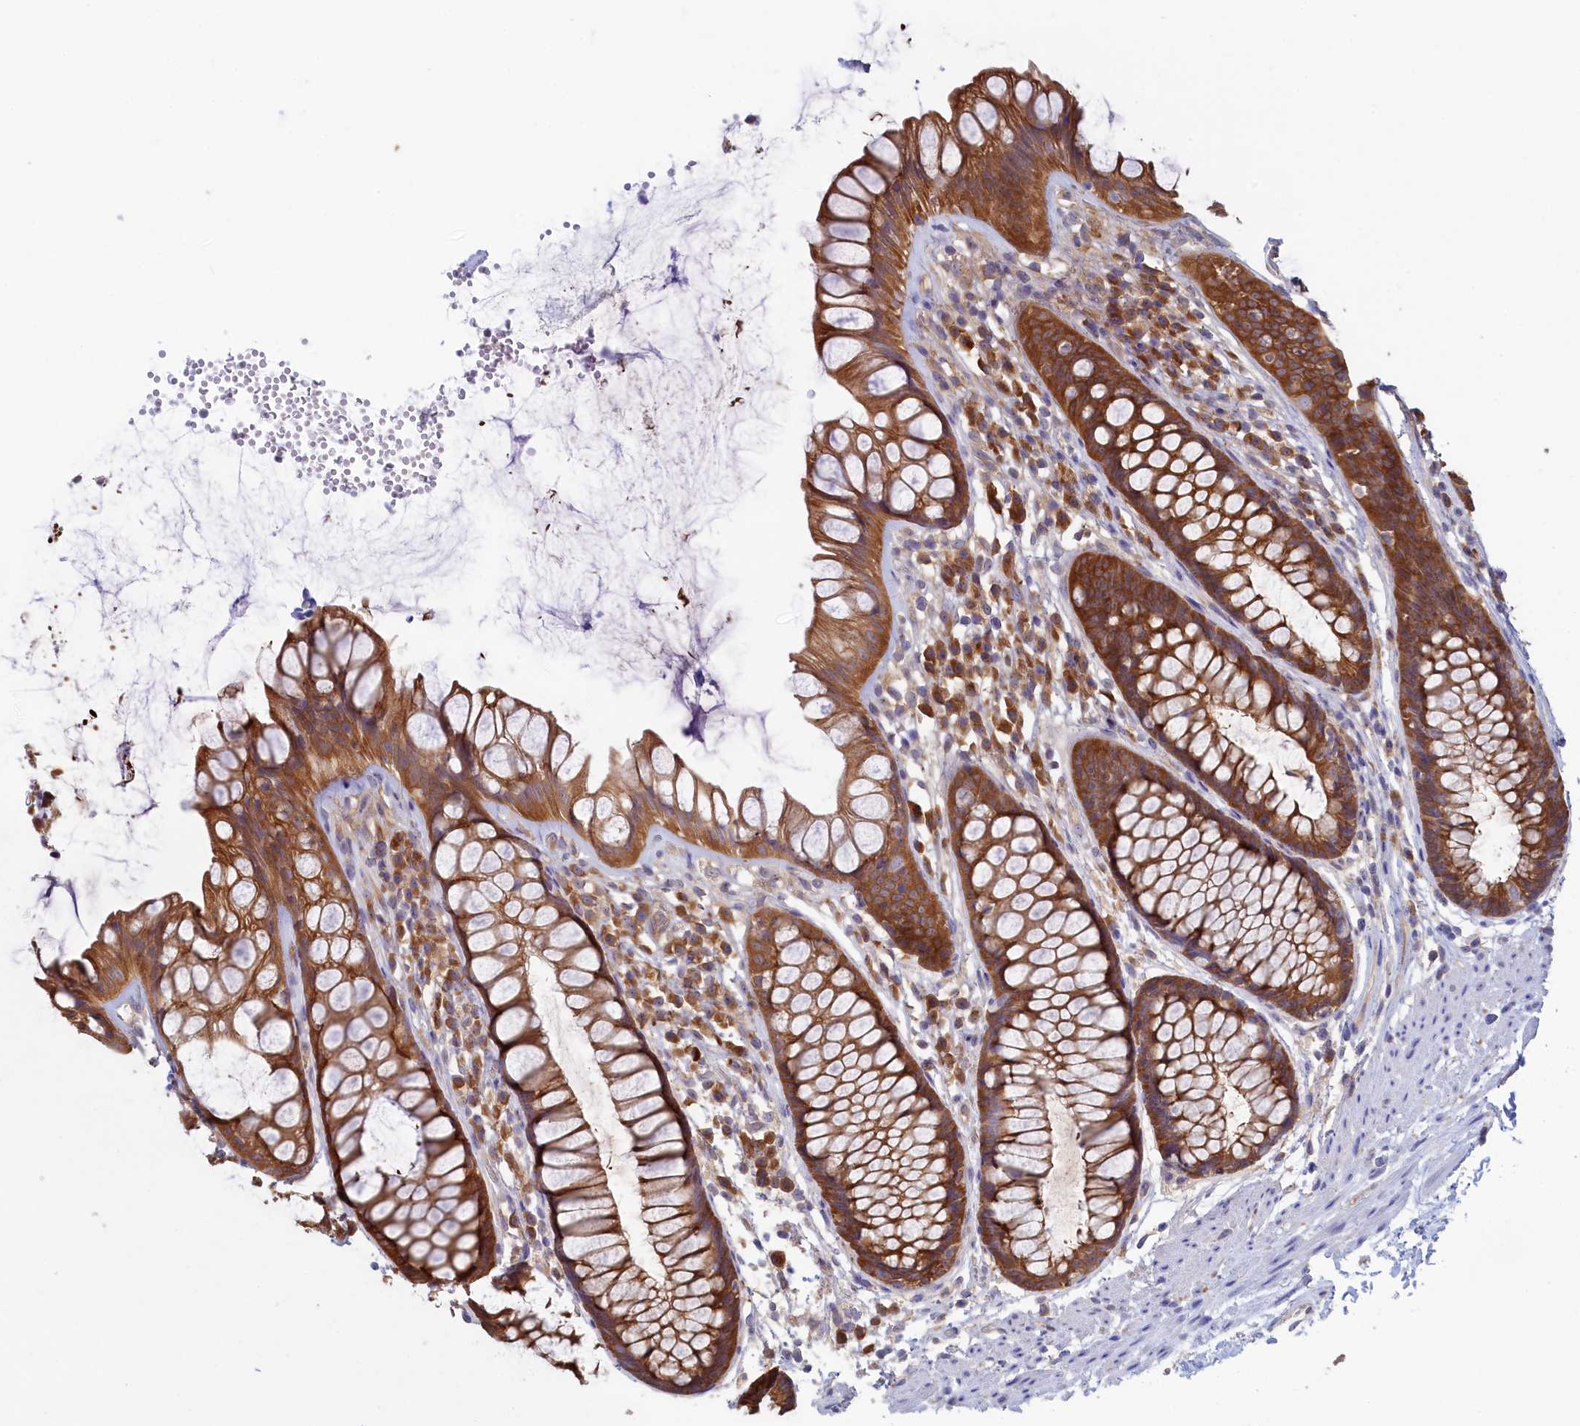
{"staining": {"intensity": "moderate", "quantity": ">75%", "location": "cytoplasmic/membranous"}, "tissue": "rectum", "cell_type": "Glandular cells", "image_type": "normal", "snomed": [{"axis": "morphology", "description": "Normal tissue, NOS"}, {"axis": "topography", "description": "Rectum"}], "caption": "The micrograph displays immunohistochemical staining of unremarkable rectum. There is moderate cytoplasmic/membranous expression is identified in approximately >75% of glandular cells. The staining was performed using DAB (3,3'-diaminobenzidine), with brown indicating positive protein expression. Nuclei are stained blue with hematoxylin.", "gene": "SYNDIG1L", "patient": {"sex": "male", "age": 74}}